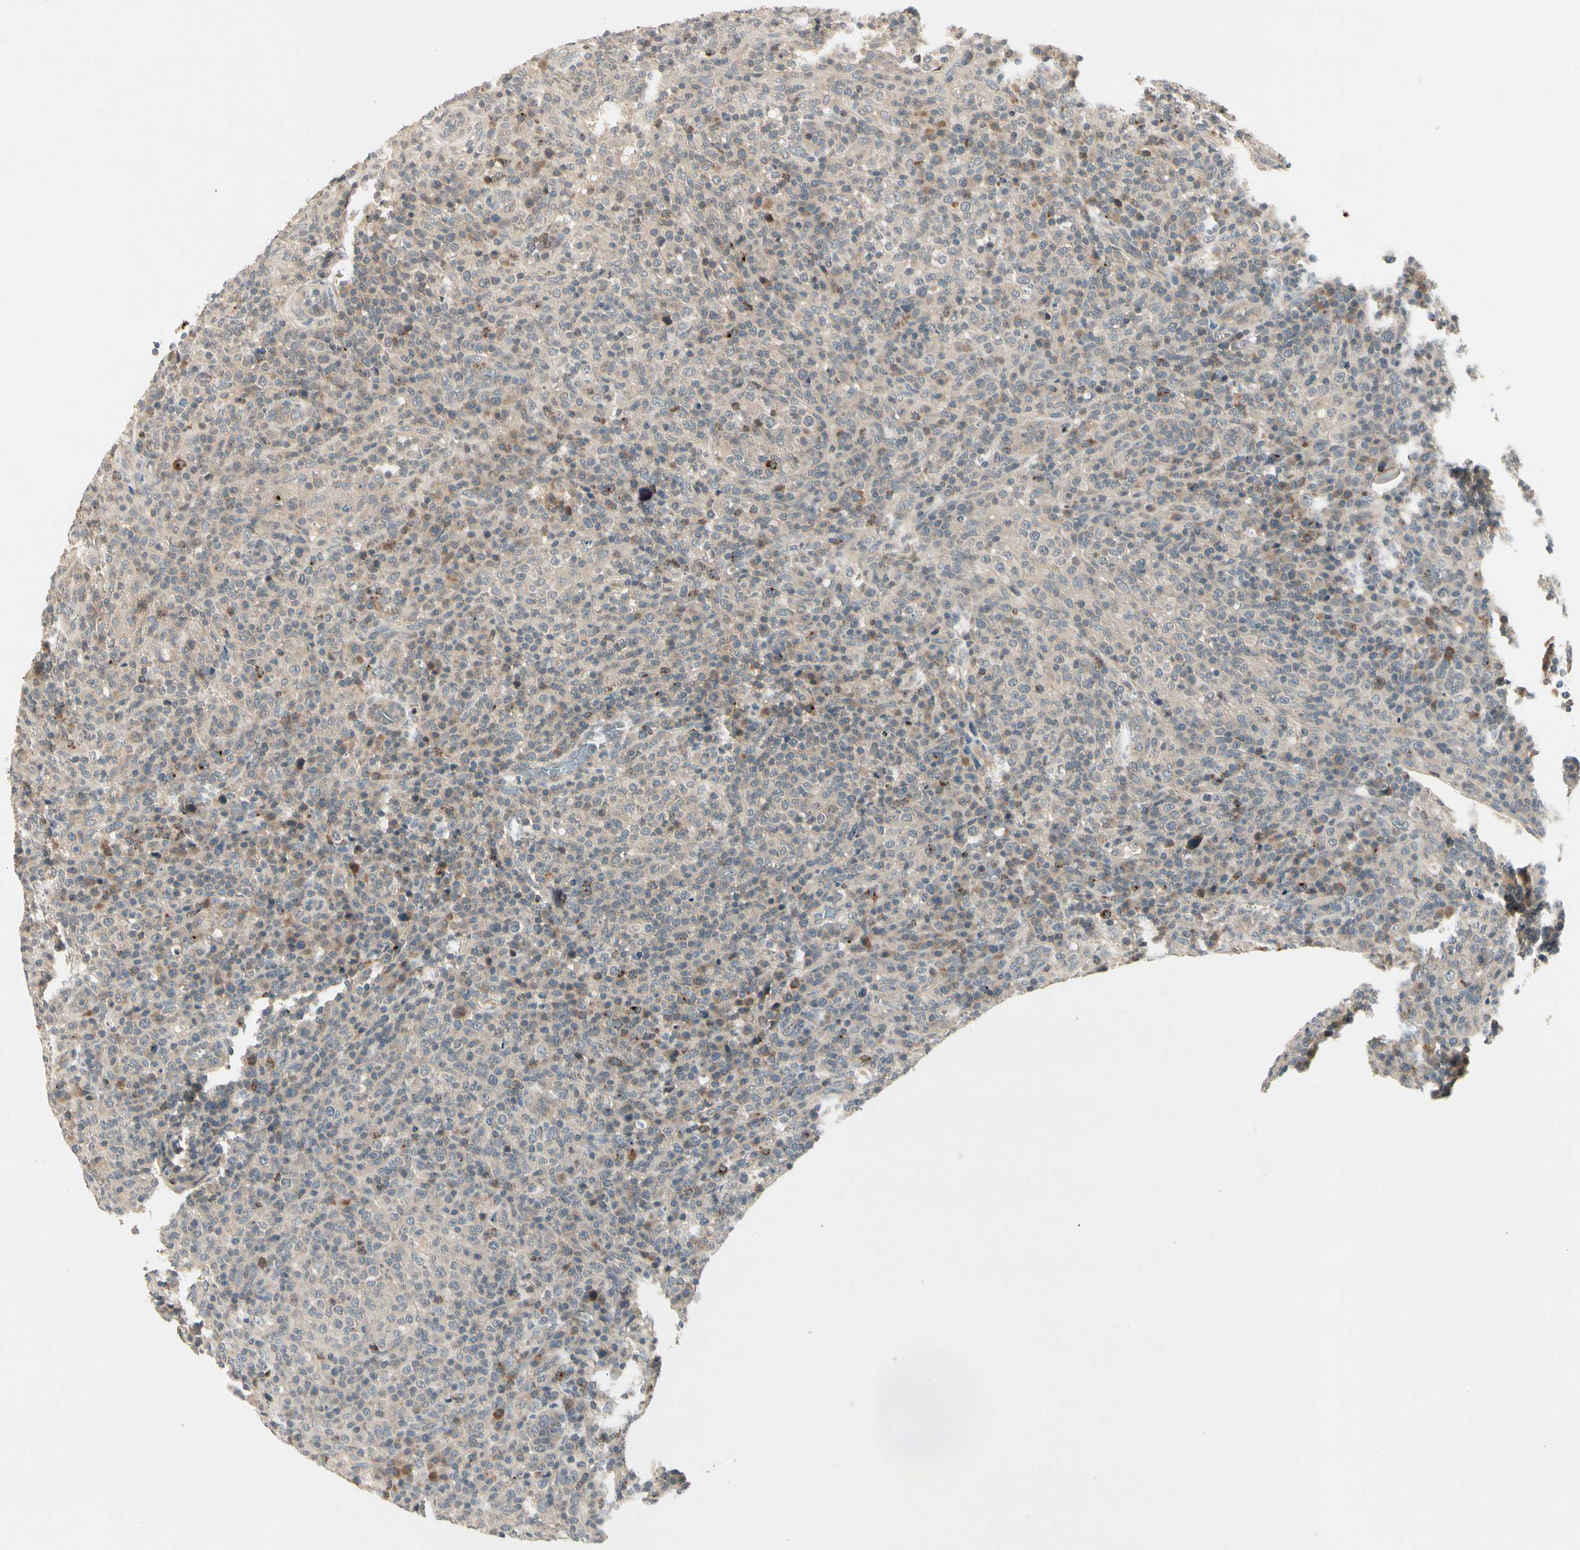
{"staining": {"intensity": "weak", "quantity": "<25%", "location": "cytoplasmic/membranous"}, "tissue": "lymphoma", "cell_type": "Tumor cells", "image_type": "cancer", "snomed": [{"axis": "morphology", "description": "Malignant lymphoma, non-Hodgkin's type, High grade"}, {"axis": "topography", "description": "Lymph node"}], "caption": "IHC of lymphoma displays no expression in tumor cells.", "gene": "CCL4", "patient": {"sex": "female", "age": 76}}